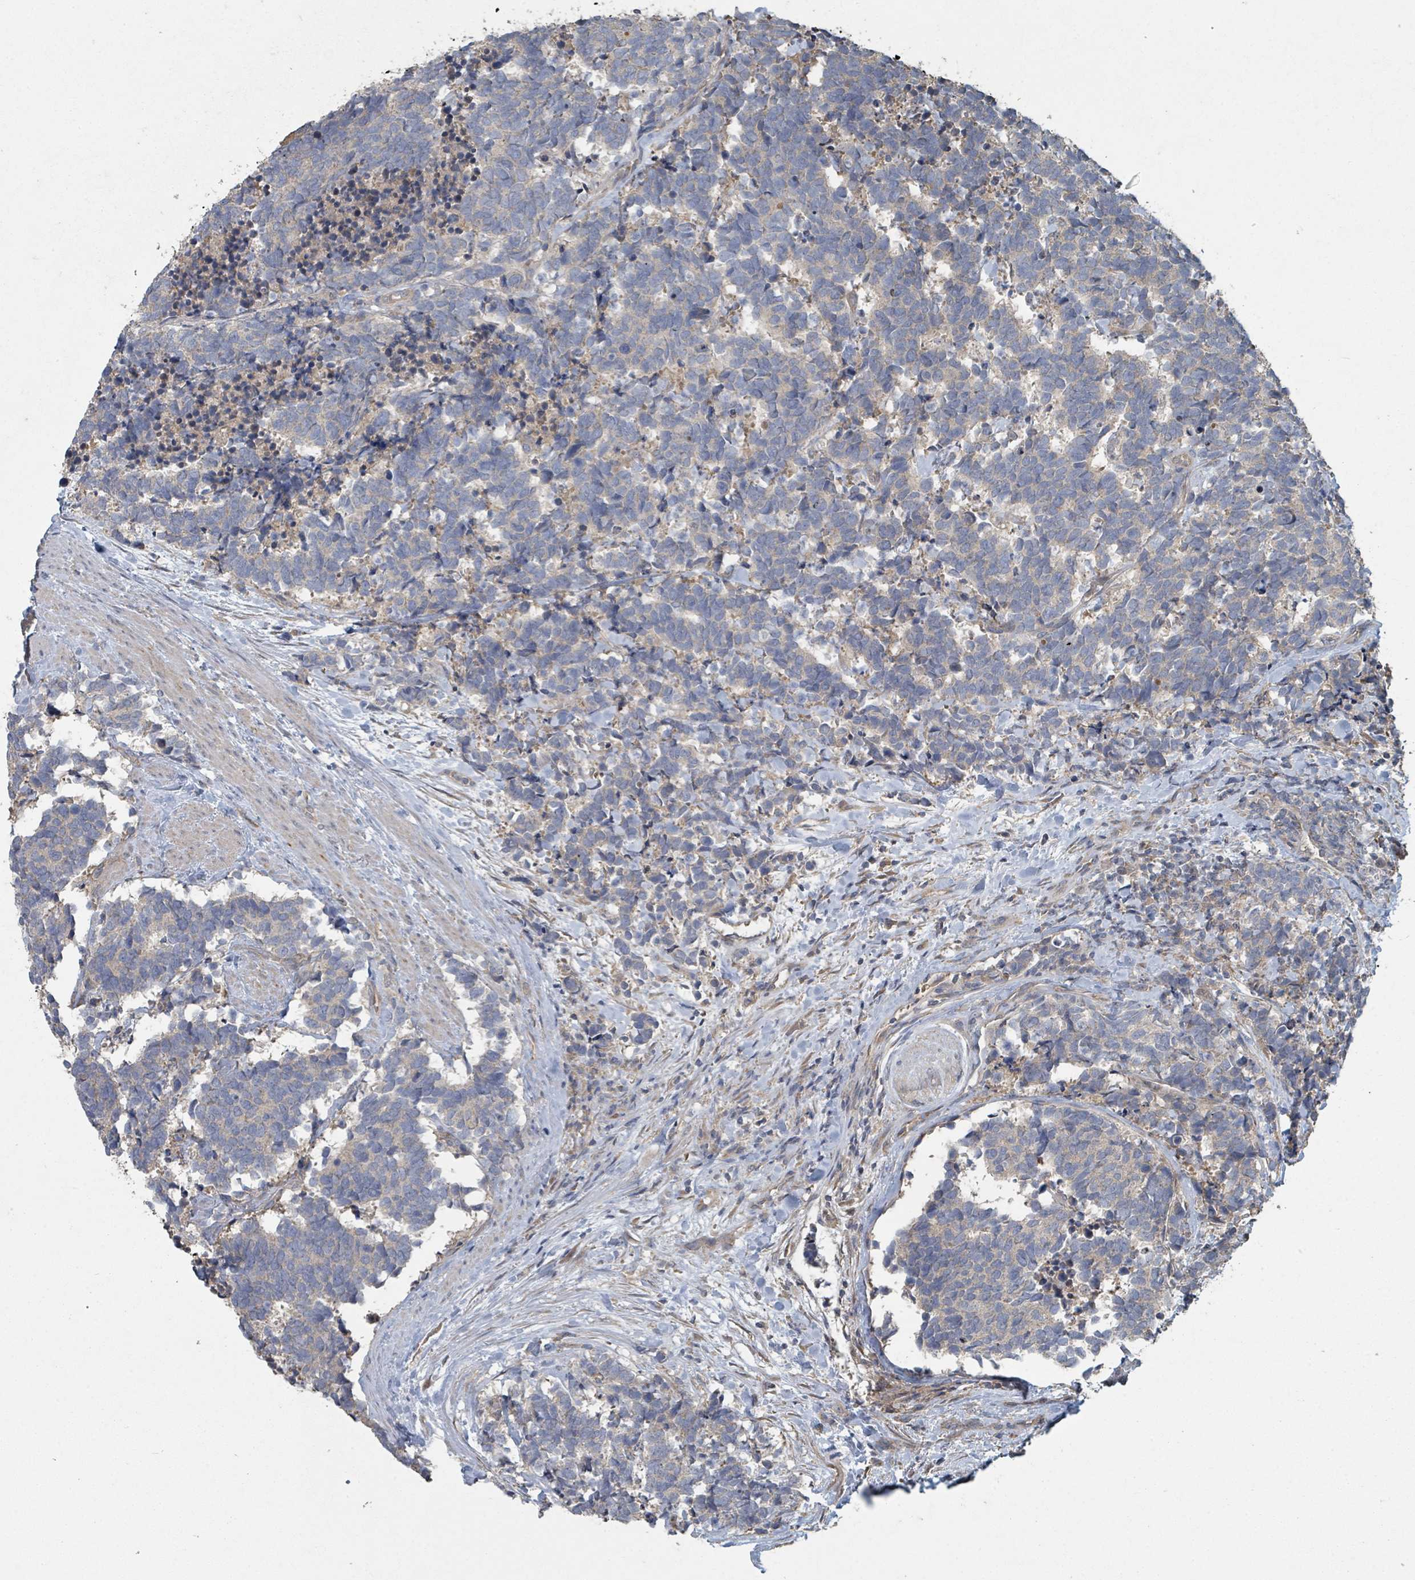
{"staining": {"intensity": "weak", "quantity": "25%-75%", "location": "cytoplasmic/membranous"}, "tissue": "carcinoid", "cell_type": "Tumor cells", "image_type": "cancer", "snomed": [{"axis": "morphology", "description": "Carcinoma, NOS"}, {"axis": "morphology", "description": "Carcinoid, malignant, NOS"}, {"axis": "topography", "description": "Prostate"}], "caption": "IHC of carcinoid (malignant) reveals low levels of weak cytoplasmic/membranous positivity in approximately 25%-75% of tumor cells.", "gene": "WDFY1", "patient": {"sex": "male", "age": 57}}